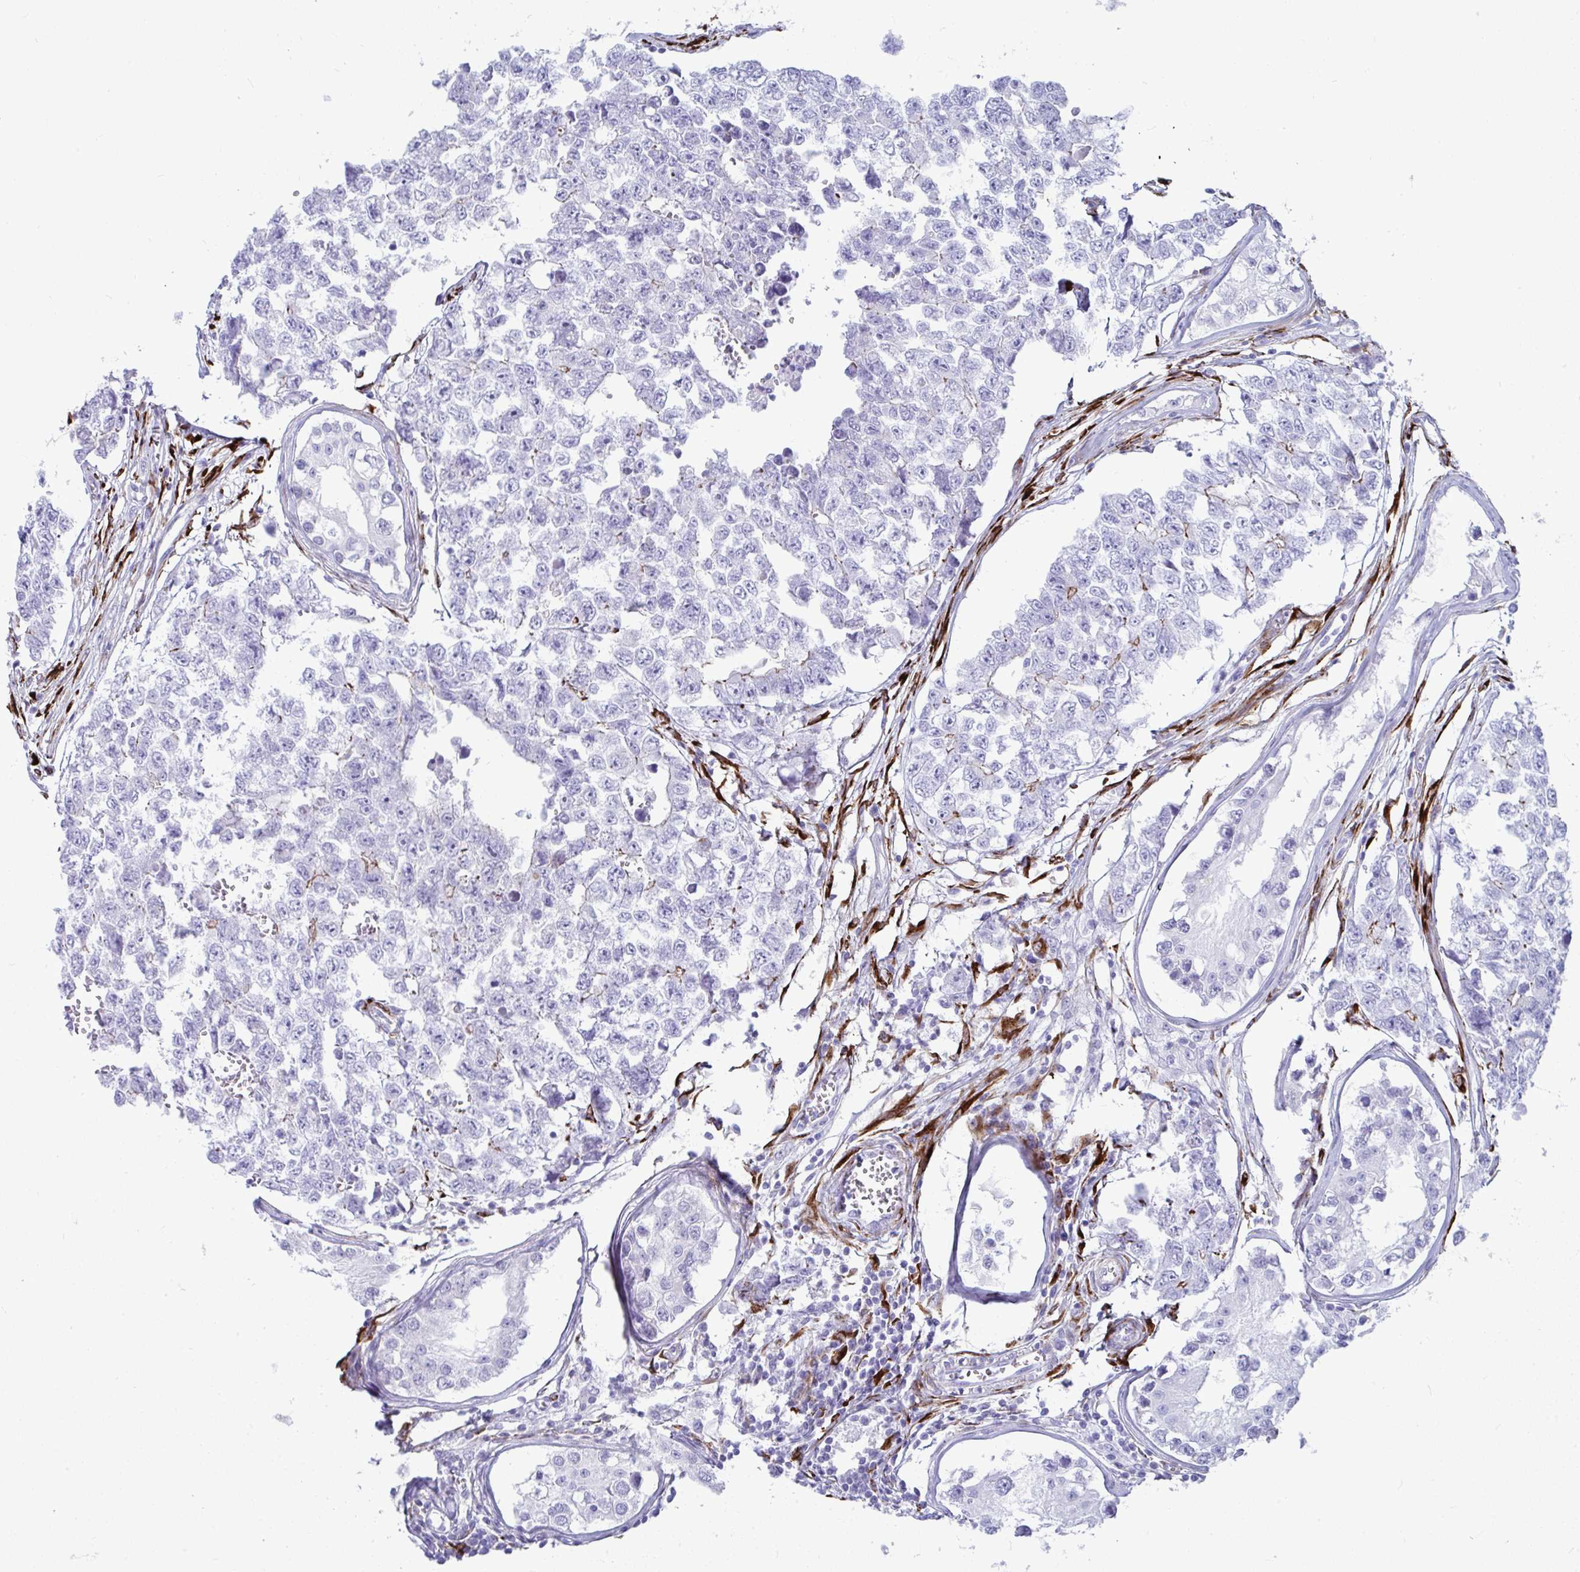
{"staining": {"intensity": "negative", "quantity": "none", "location": "none"}, "tissue": "testis cancer", "cell_type": "Tumor cells", "image_type": "cancer", "snomed": [{"axis": "morphology", "description": "Carcinoma, Embryonal, NOS"}, {"axis": "topography", "description": "Testis"}], "caption": "DAB (3,3'-diaminobenzidine) immunohistochemical staining of testis cancer reveals no significant positivity in tumor cells.", "gene": "GRXCR2", "patient": {"sex": "male", "age": 18}}